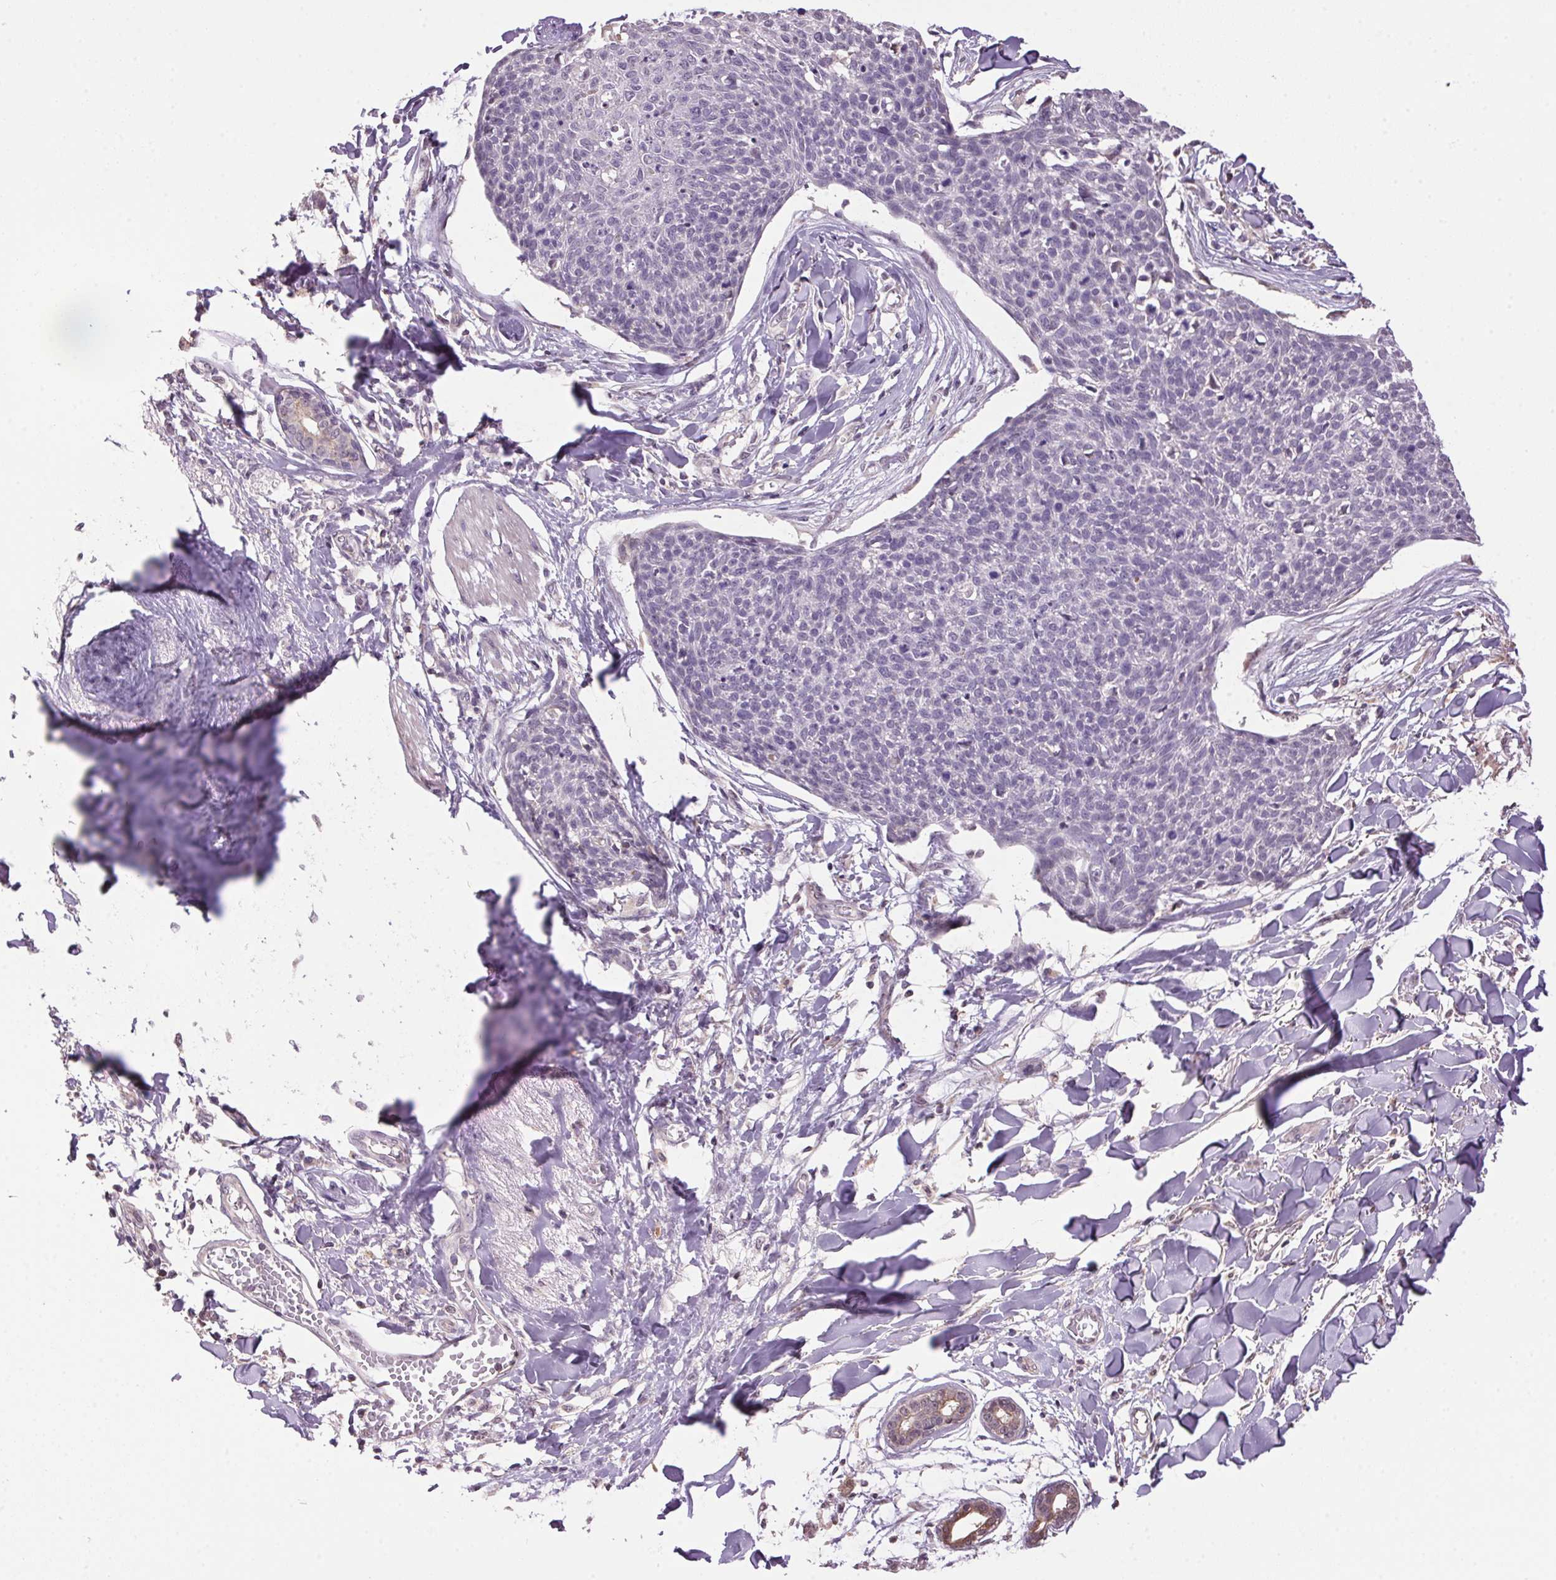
{"staining": {"intensity": "negative", "quantity": "none", "location": "none"}, "tissue": "skin cancer", "cell_type": "Tumor cells", "image_type": "cancer", "snomed": [{"axis": "morphology", "description": "Squamous cell carcinoma, NOS"}, {"axis": "topography", "description": "Skin"}, {"axis": "topography", "description": "Vulva"}], "caption": "Micrograph shows no protein positivity in tumor cells of skin cancer (squamous cell carcinoma) tissue.", "gene": "VWA3B", "patient": {"sex": "female", "age": 75}}